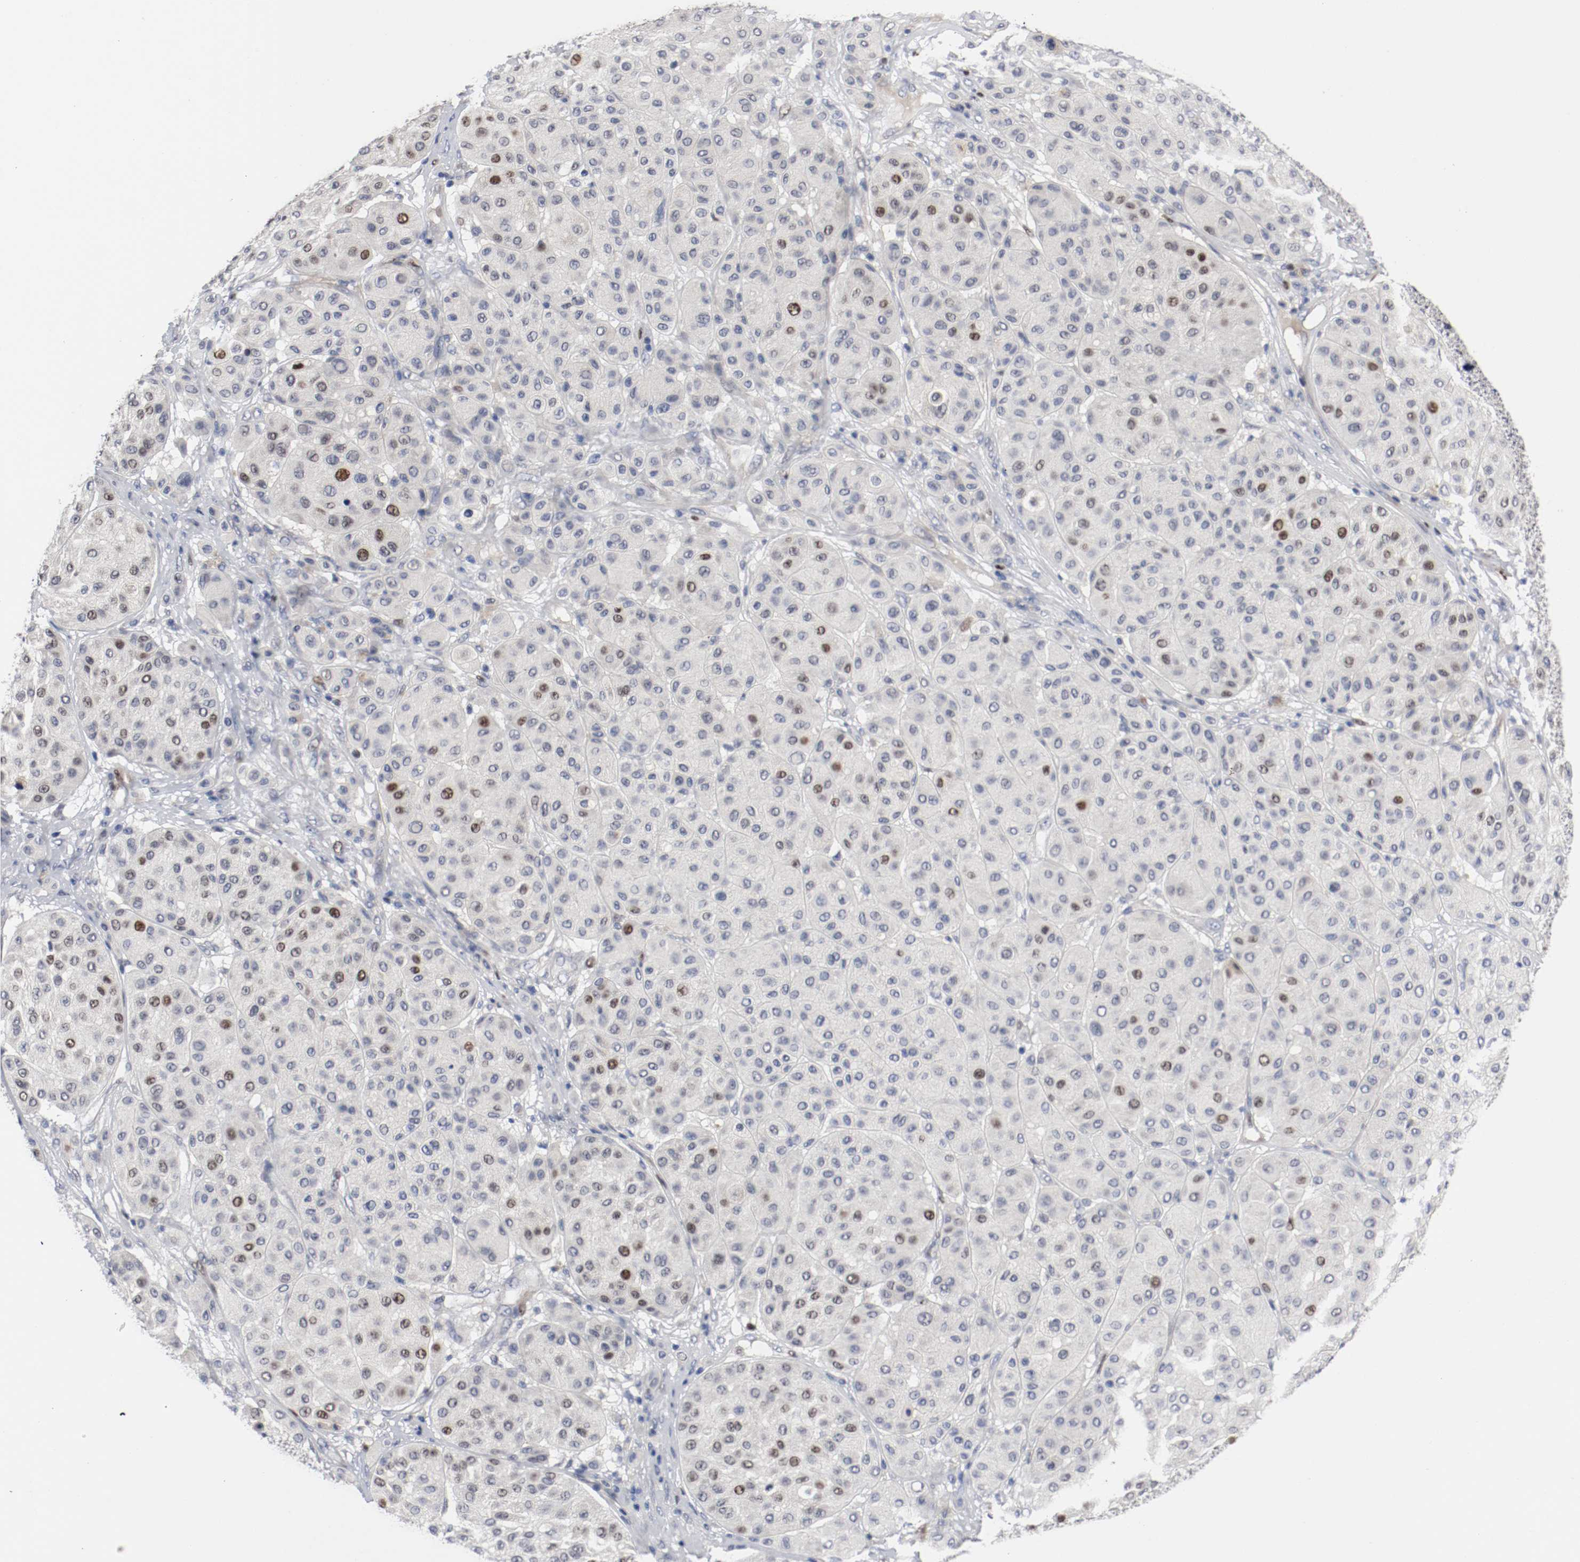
{"staining": {"intensity": "moderate", "quantity": "<25%", "location": "nuclear"}, "tissue": "melanoma", "cell_type": "Tumor cells", "image_type": "cancer", "snomed": [{"axis": "morphology", "description": "Normal tissue, NOS"}, {"axis": "morphology", "description": "Malignant melanoma, Metastatic site"}, {"axis": "topography", "description": "Skin"}], "caption": "Malignant melanoma (metastatic site) stained for a protein displays moderate nuclear positivity in tumor cells. (DAB (3,3'-diaminobenzidine) IHC, brown staining for protein, blue staining for nuclei).", "gene": "MCM6", "patient": {"sex": "male", "age": 41}}